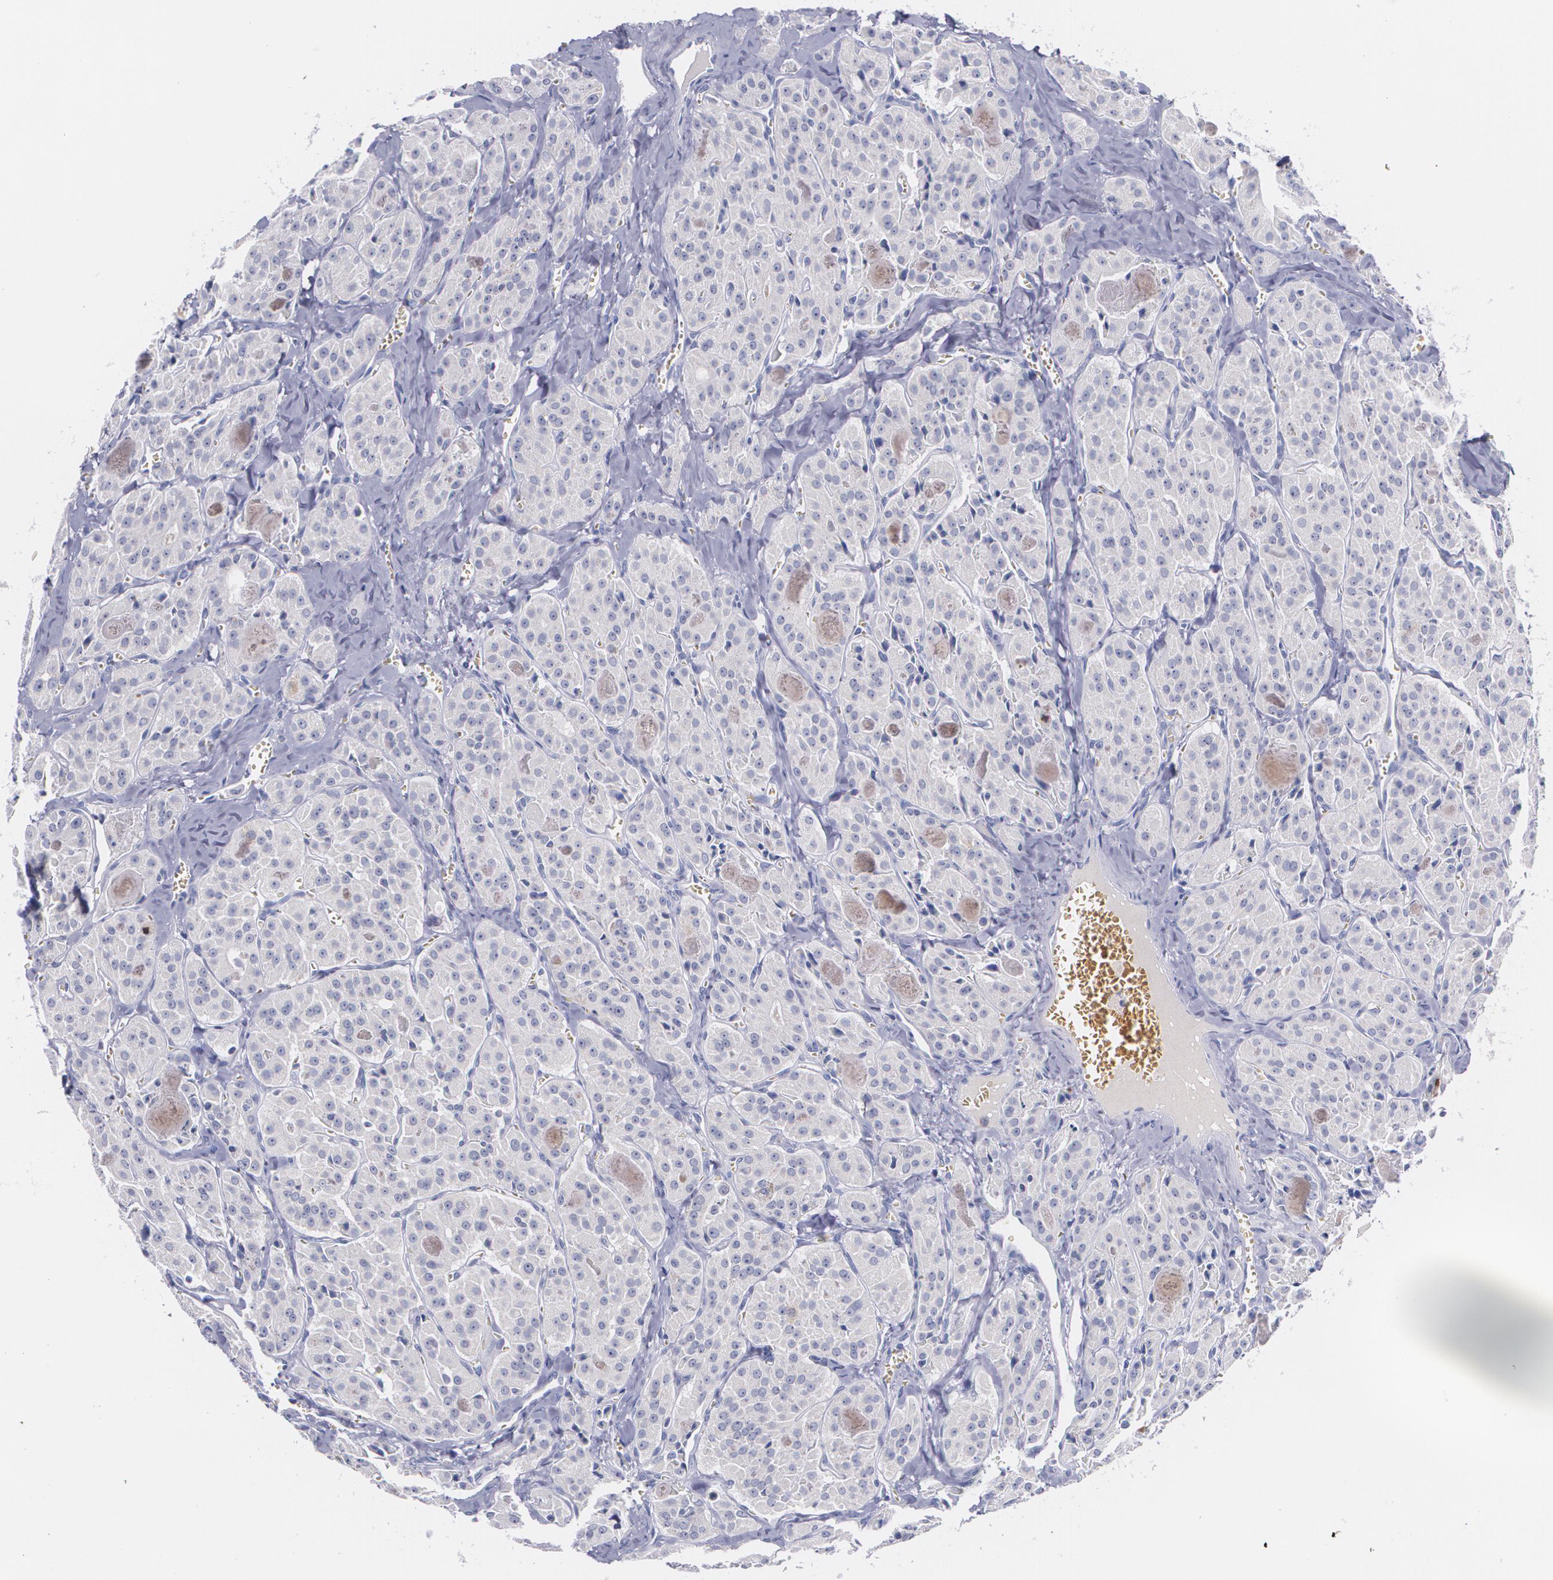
{"staining": {"intensity": "negative", "quantity": "none", "location": "none"}, "tissue": "thyroid cancer", "cell_type": "Tumor cells", "image_type": "cancer", "snomed": [{"axis": "morphology", "description": "Carcinoma, NOS"}, {"axis": "topography", "description": "Thyroid gland"}], "caption": "Tumor cells are negative for brown protein staining in thyroid cancer (carcinoma).", "gene": "HMMR", "patient": {"sex": "male", "age": 76}}